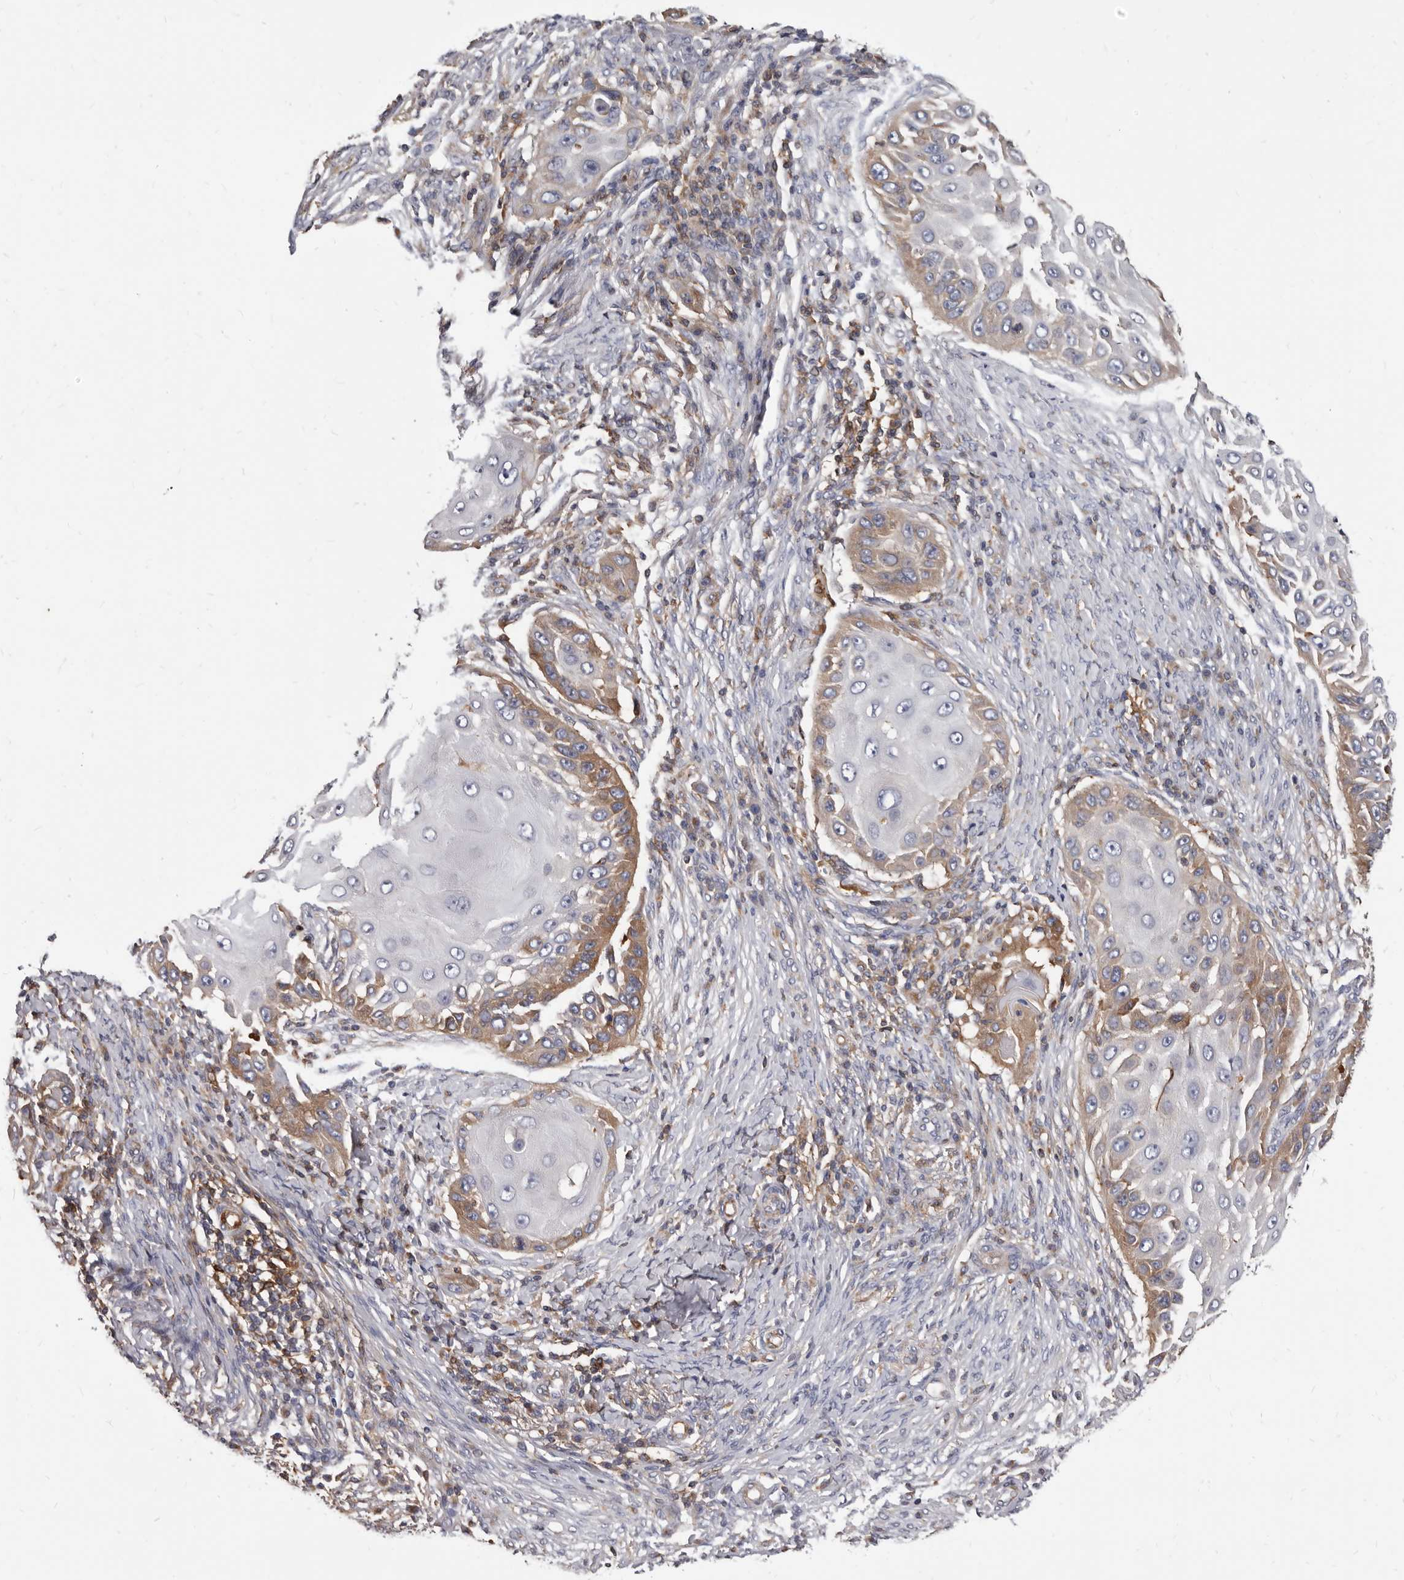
{"staining": {"intensity": "moderate", "quantity": "<25%", "location": "cytoplasmic/membranous"}, "tissue": "skin cancer", "cell_type": "Tumor cells", "image_type": "cancer", "snomed": [{"axis": "morphology", "description": "Squamous cell carcinoma, NOS"}, {"axis": "topography", "description": "Skin"}], "caption": "IHC histopathology image of neoplastic tissue: squamous cell carcinoma (skin) stained using IHC demonstrates low levels of moderate protein expression localized specifically in the cytoplasmic/membranous of tumor cells, appearing as a cytoplasmic/membranous brown color.", "gene": "NIBAN1", "patient": {"sex": "female", "age": 44}}